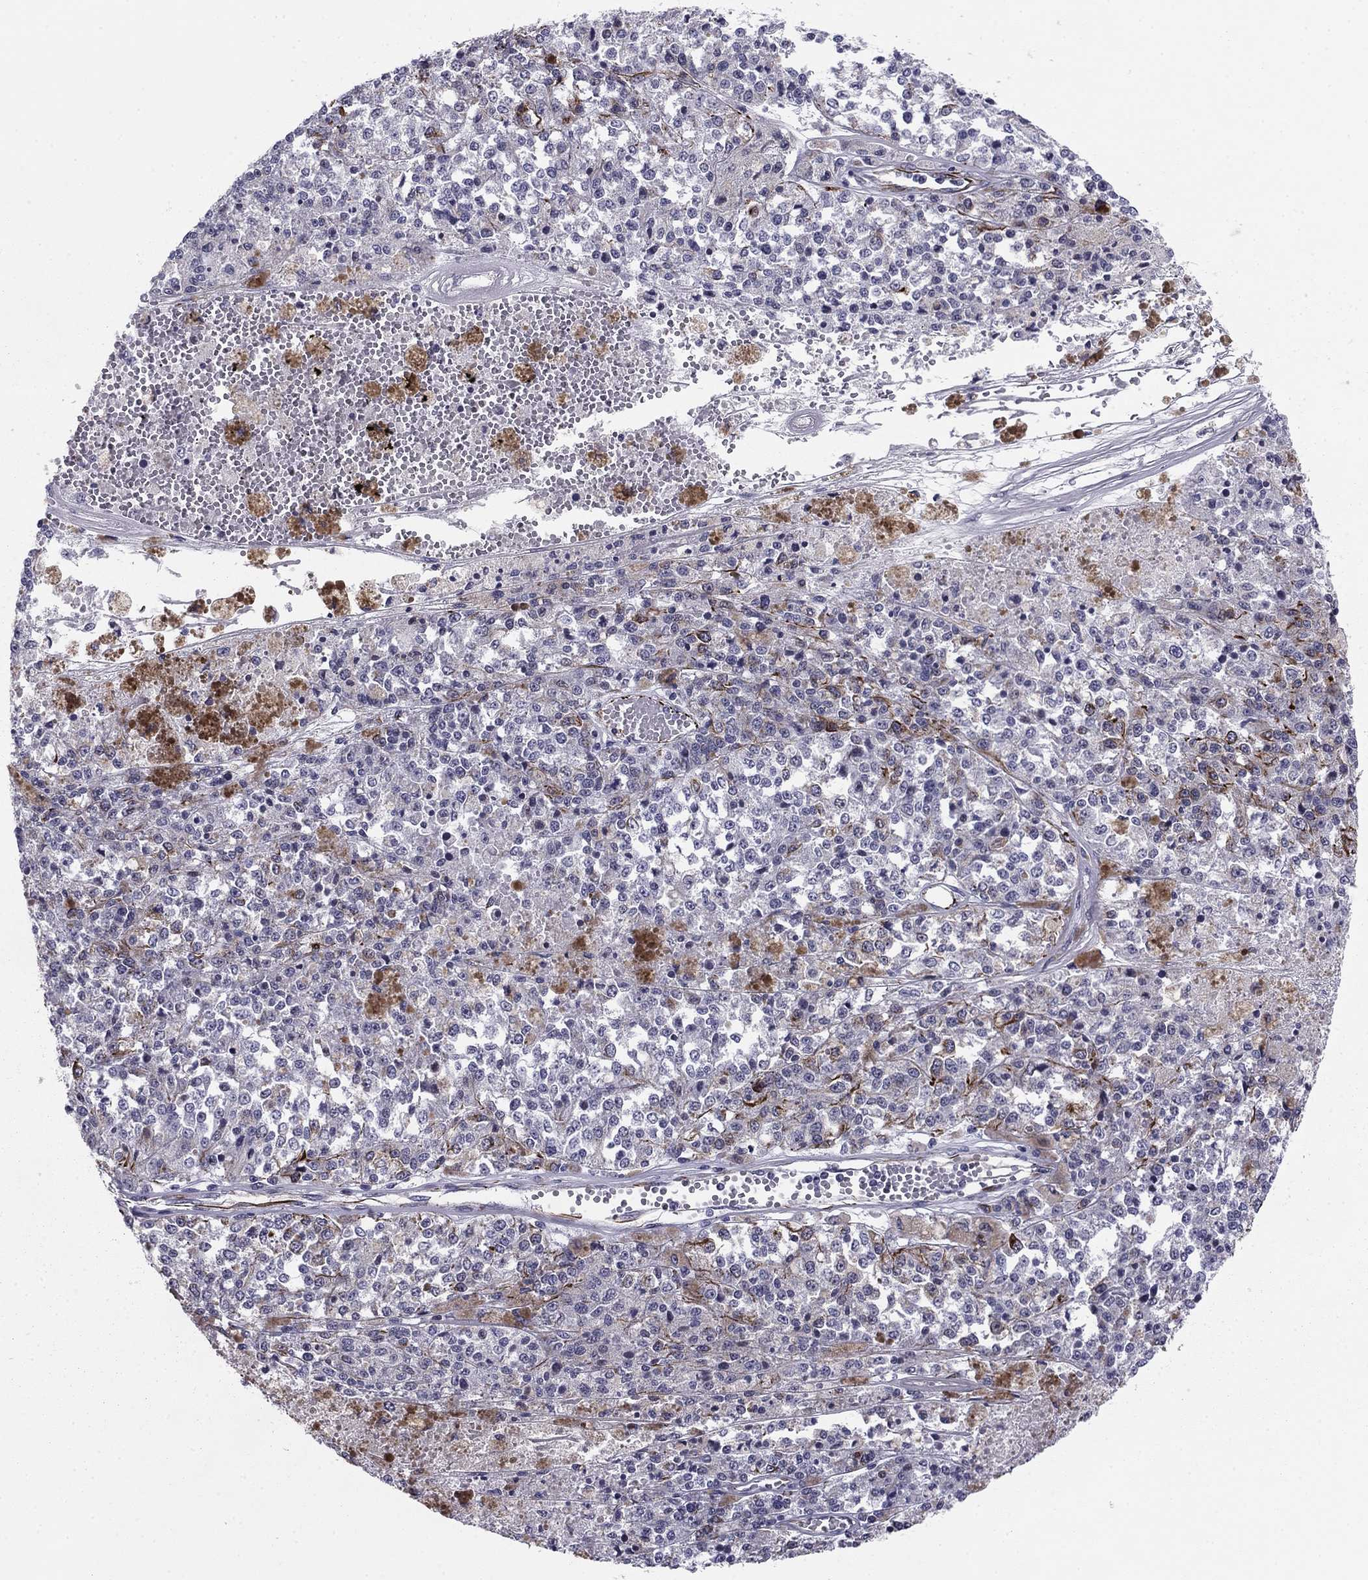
{"staining": {"intensity": "negative", "quantity": "none", "location": "none"}, "tissue": "melanoma", "cell_type": "Tumor cells", "image_type": "cancer", "snomed": [{"axis": "morphology", "description": "Malignant melanoma, Metastatic site"}, {"axis": "topography", "description": "Lymph node"}], "caption": "This is an immunohistochemistry (IHC) micrograph of melanoma. There is no staining in tumor cells.", "gene": "ANKS4B", "patient": {"sex": "female", "age": 64}}